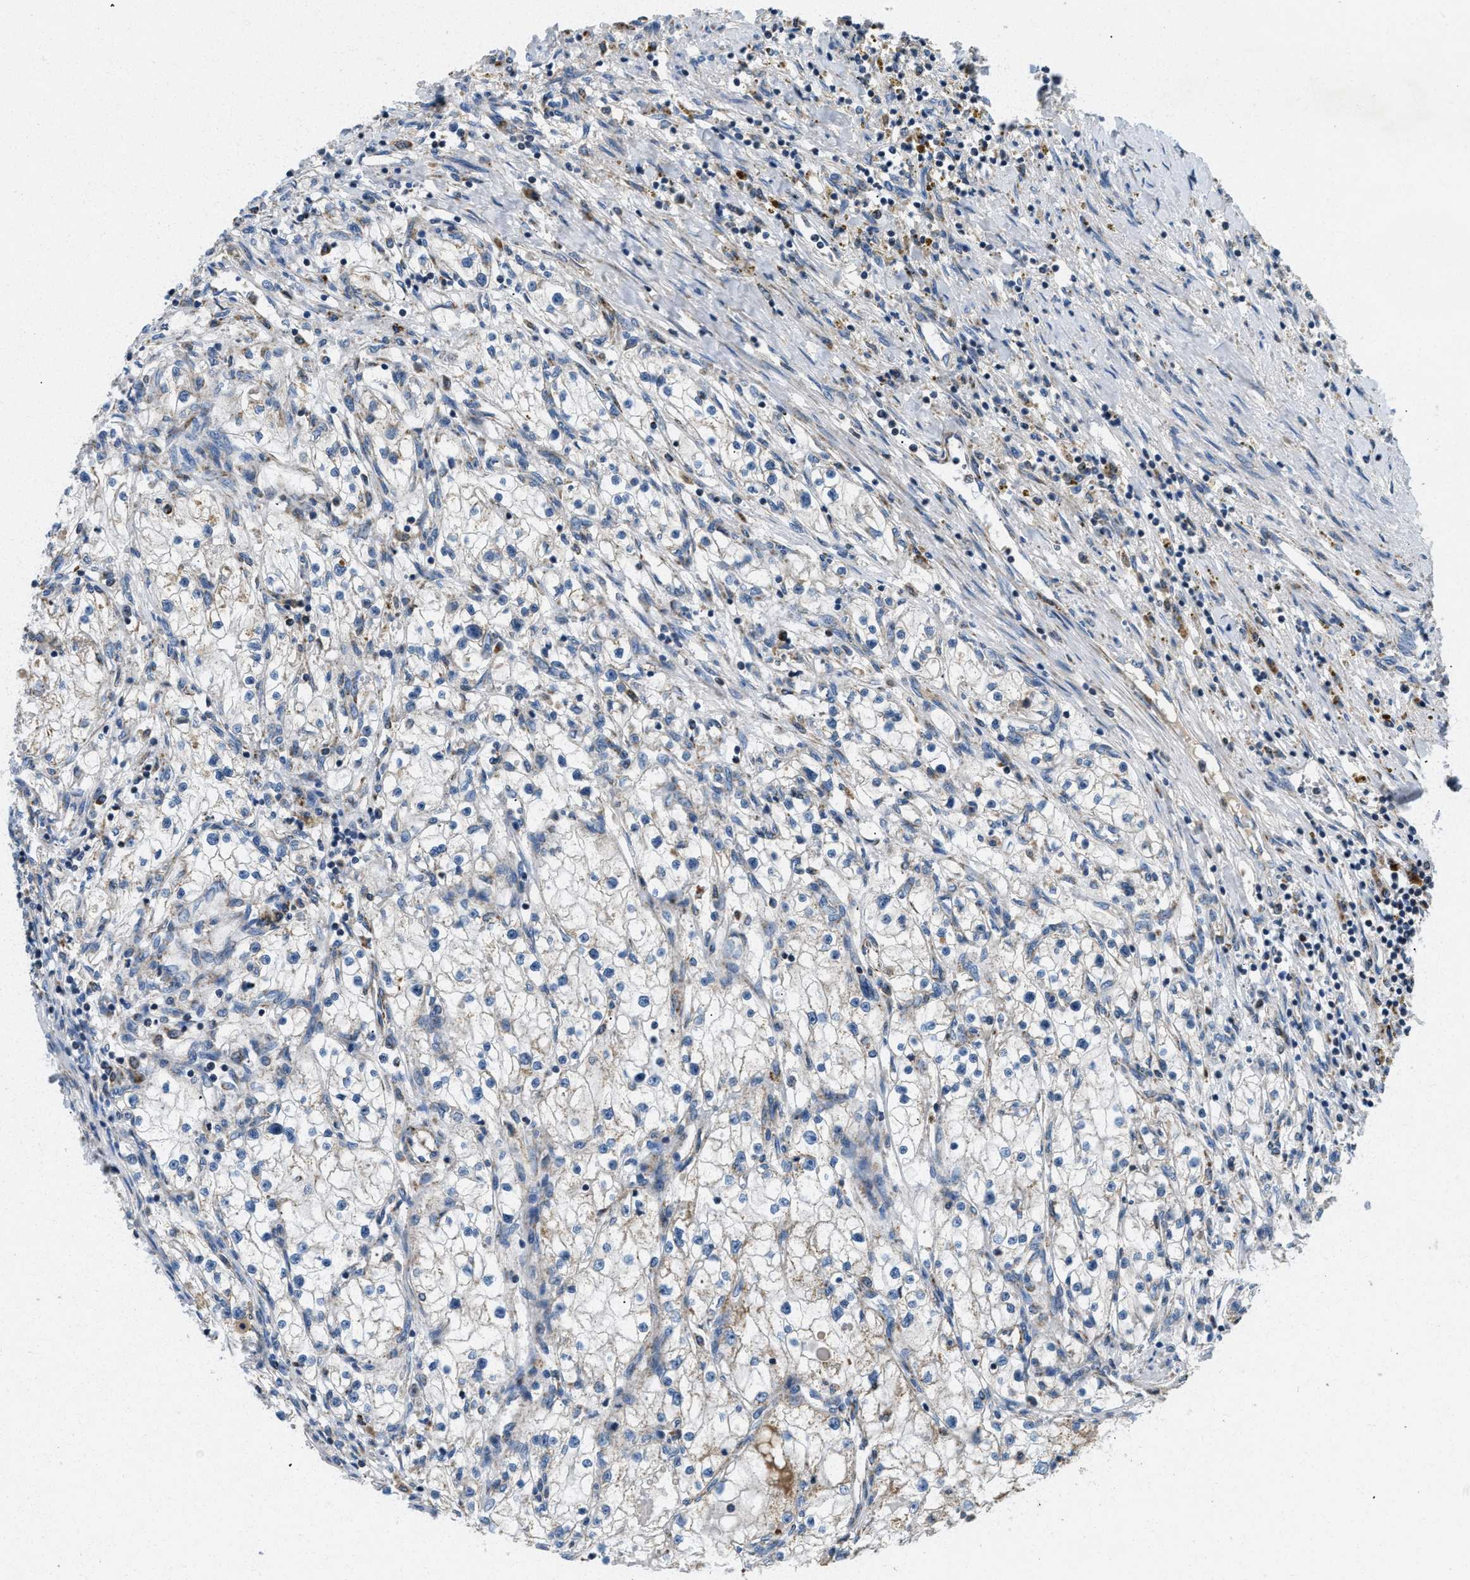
{"staining": {"intensity": "weak", "quantity": "25%-75%", "location": "cytoplasmic/membranous"}, "tissue": "renal cancer", "cell_type": "Tumor cells", "image_type": "cancer", "snomed": [{"axis": "morphology", "description": "Adenocarcinoma, NOS"}, {"axis": "topography", "description": "Kidney"}], "caption": "Approximately 25%-75% of tumor cells in human renal adenocarcinoma reveal weak cytoplasmic/membranous protein expression as visualized by brown immunohistochemical staining.", "gene": "ACADVL", "patient": {"sex": "male", "age": 68}}